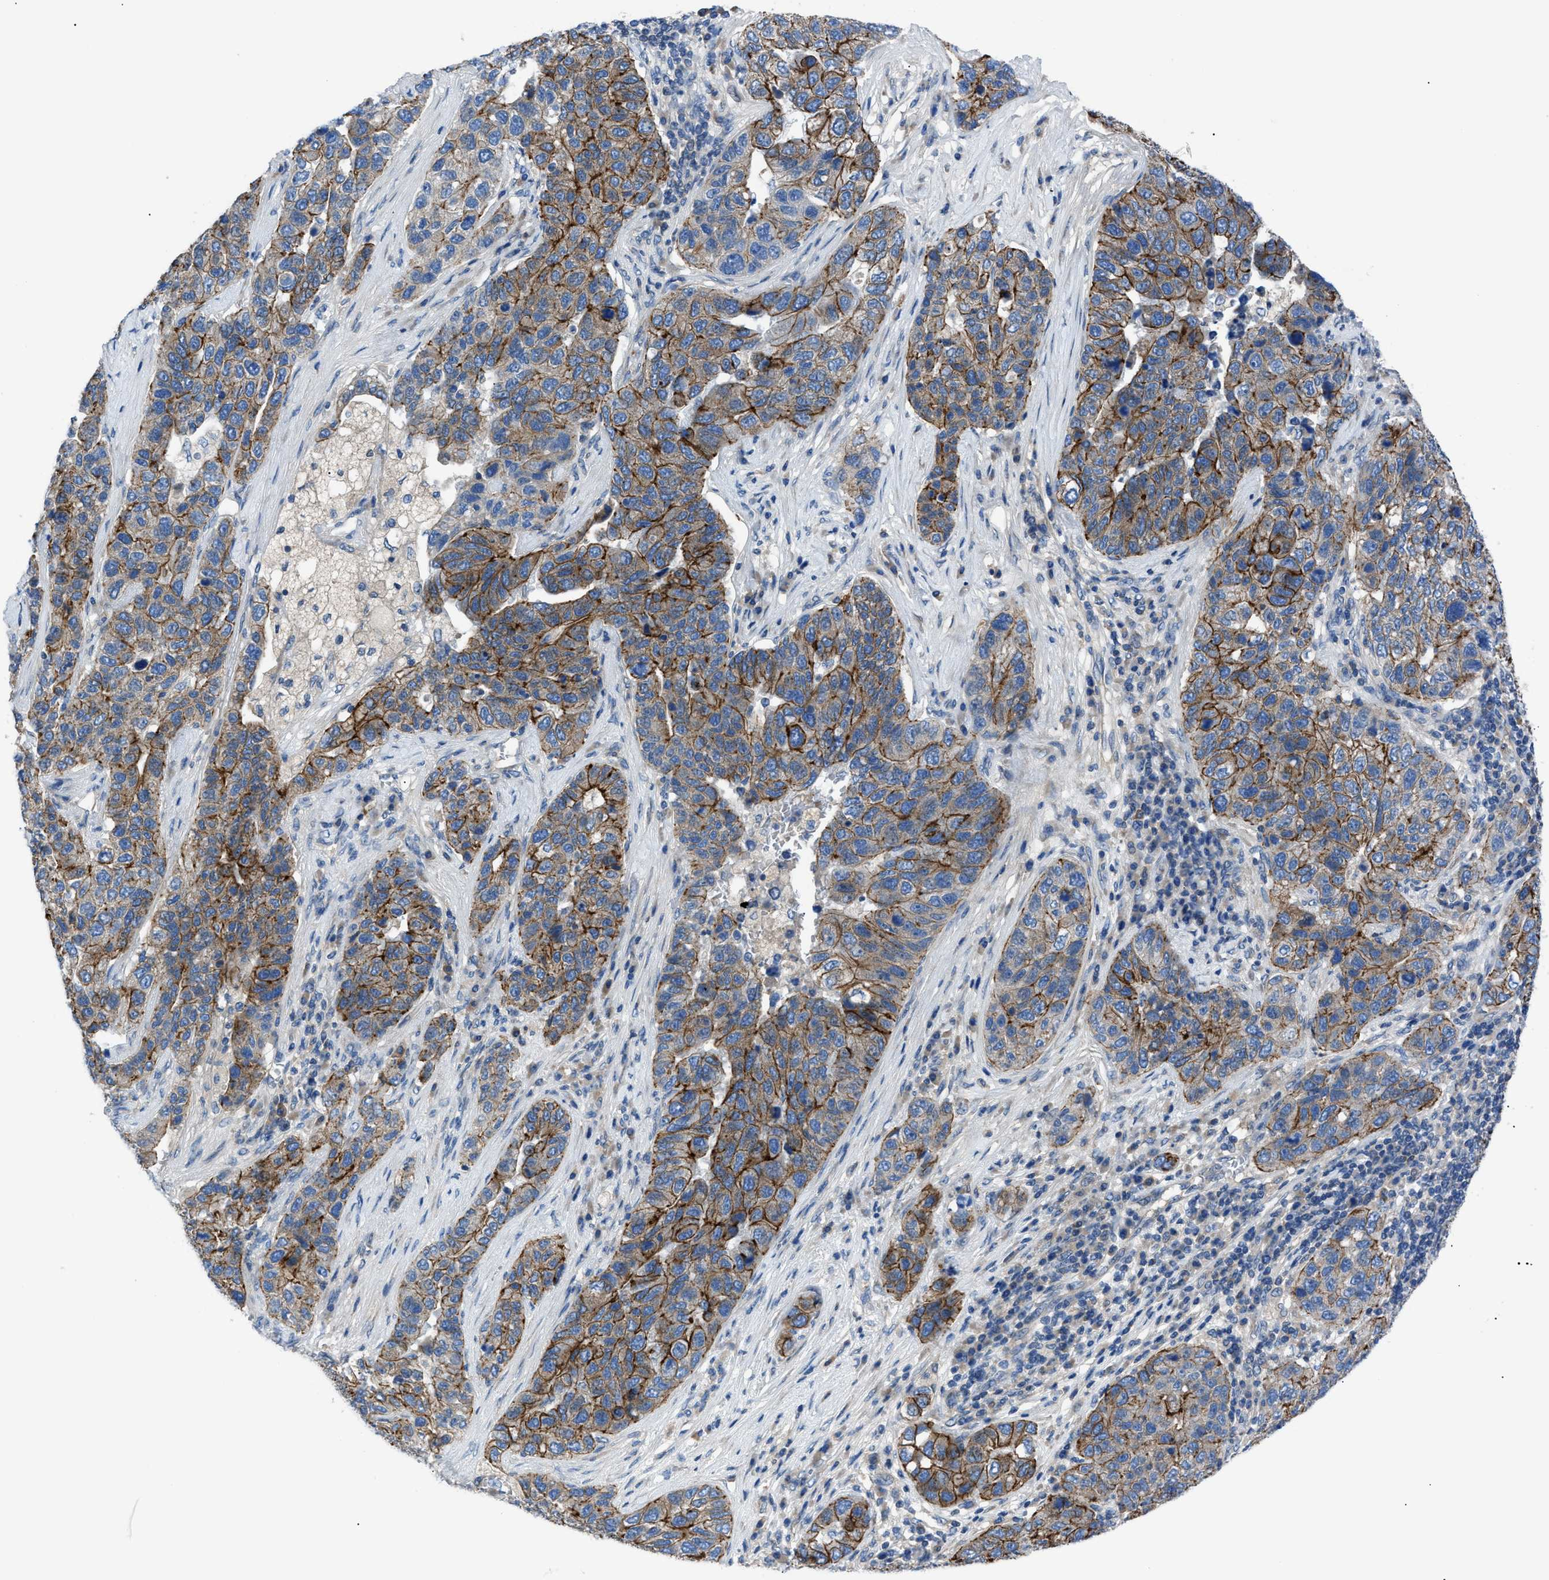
{"staining": {"intensity": "strong", "quantity": ">75%", "location": "cytoplasmic/membranous"}, "tissue": "pancreatic cancer", "cell_type": "Tumor cells", "image_type": "cancer", "snomed": [{"axis": "morphology", "description": "Adenocarcinoma, NOS"}, {"axis": "topography", "description": "Pancreas"}], "caption": "The micrograph displays immunohistochemical staining of pancreatic cancer (adenocarcinoma). There is strong cytoplasmic/membranous staining is identified in approximately >75% of tumor cells.", "gene": "ZDHHC24", "patient": {"sex": "female", "age": 61}}